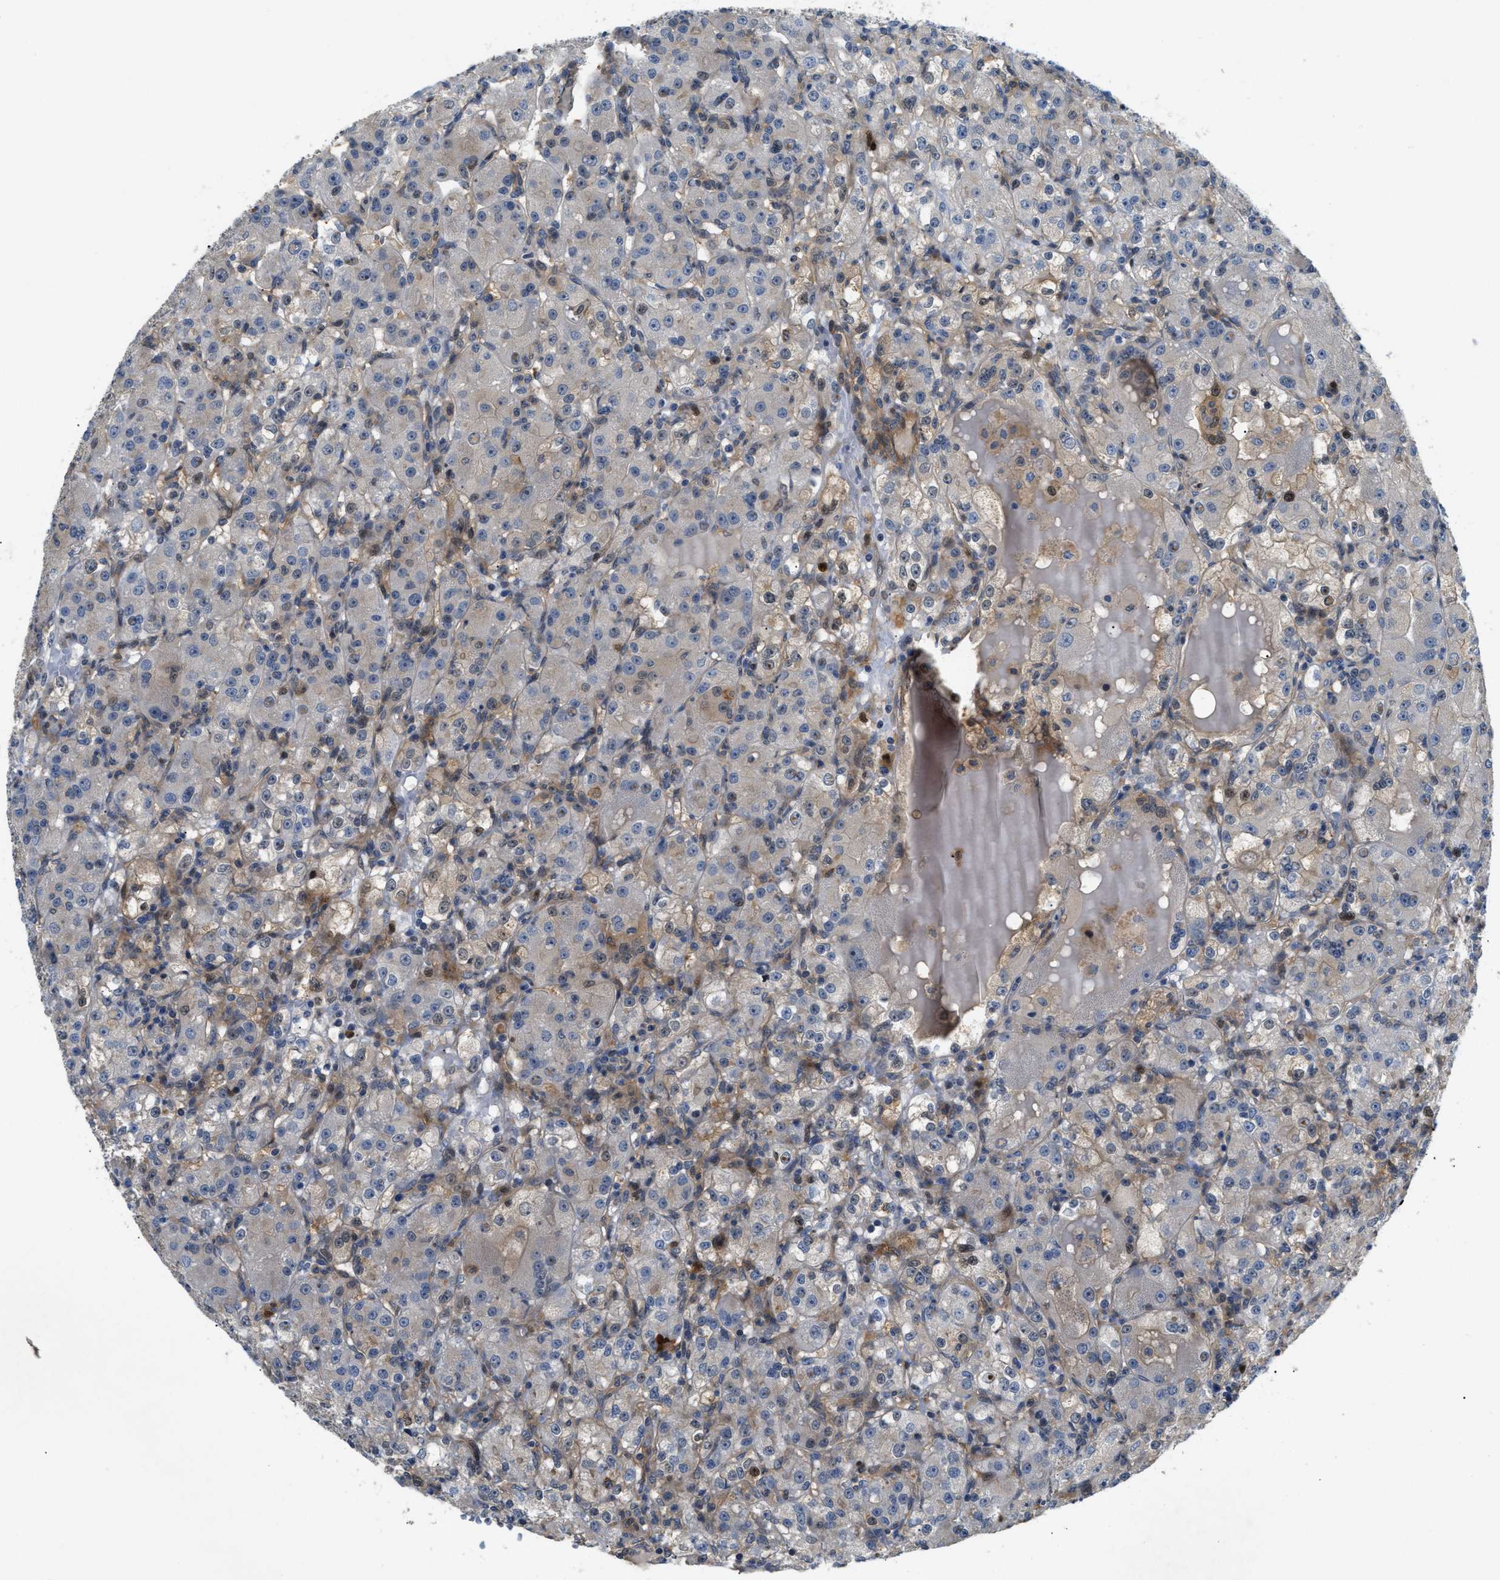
{"staining": {"intensity": "moderate", "quantity": "<25%", "location": "cytoplasmic/membranous"}, "tissue": "renal cancer", "cell_type": "Tumor cells", "image_type": "cancer", "snomed": [{"axis": "morphology", "description": "Normal tissue, NOS"}, {"axis": "morphology", "description": "Adenocarcinoma, NOS"}, {"axis": "topography", "description": "Kidney"}], "caption": "Brown immunohistochemical staining in adenocarcinoma (renal) displays moderate cytoplasmic/membranous positivity in approximately <25% of tumor cells.", "gene": "TRAK2", "patient": {"sex": "male", "age": 61}}